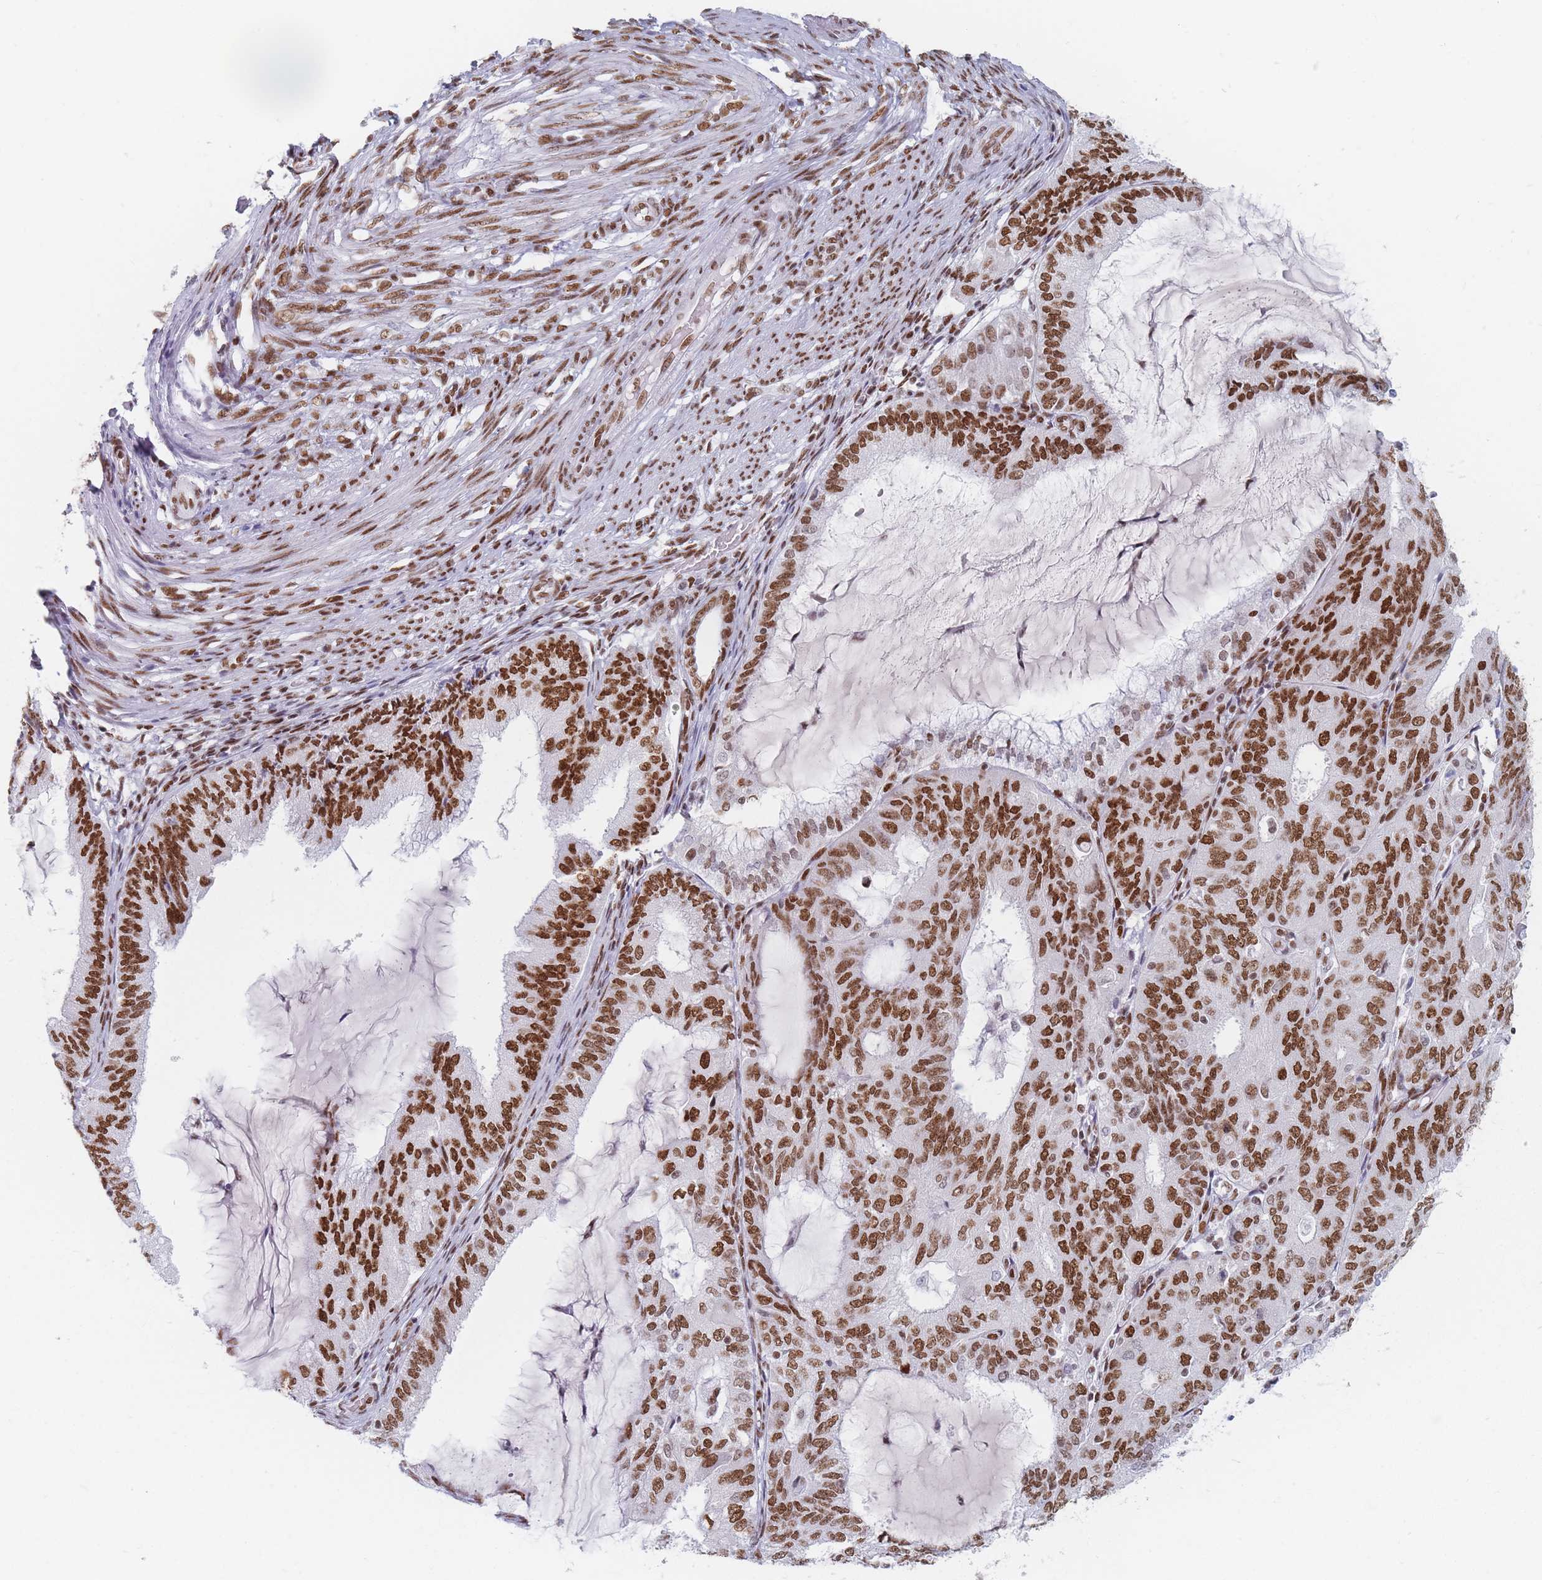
{"staining": {"intensity": "moderate", "quantity": ">75%", "location": "nuclear"}, "tissue": "endometrial cancer", "cell_type": "Tumor cells", "image_type": "cancer", "snomed": [{"axis": "morphology", "description": "Adenocarcinoma, NOS"}, {"axis": "topography", "description": "Endometrium"}], "caption": "This photomicrograph shows adenocarcinoma (endometrial) stained with immunohistochemistry (IHC) to label a protein in brown. The nuclear of tumor cells show moderate positivity for the protein. Nuclei are counter-stained blue.", "gene": "SAFB2", "patient": {"sex": "female", "age": 81}}